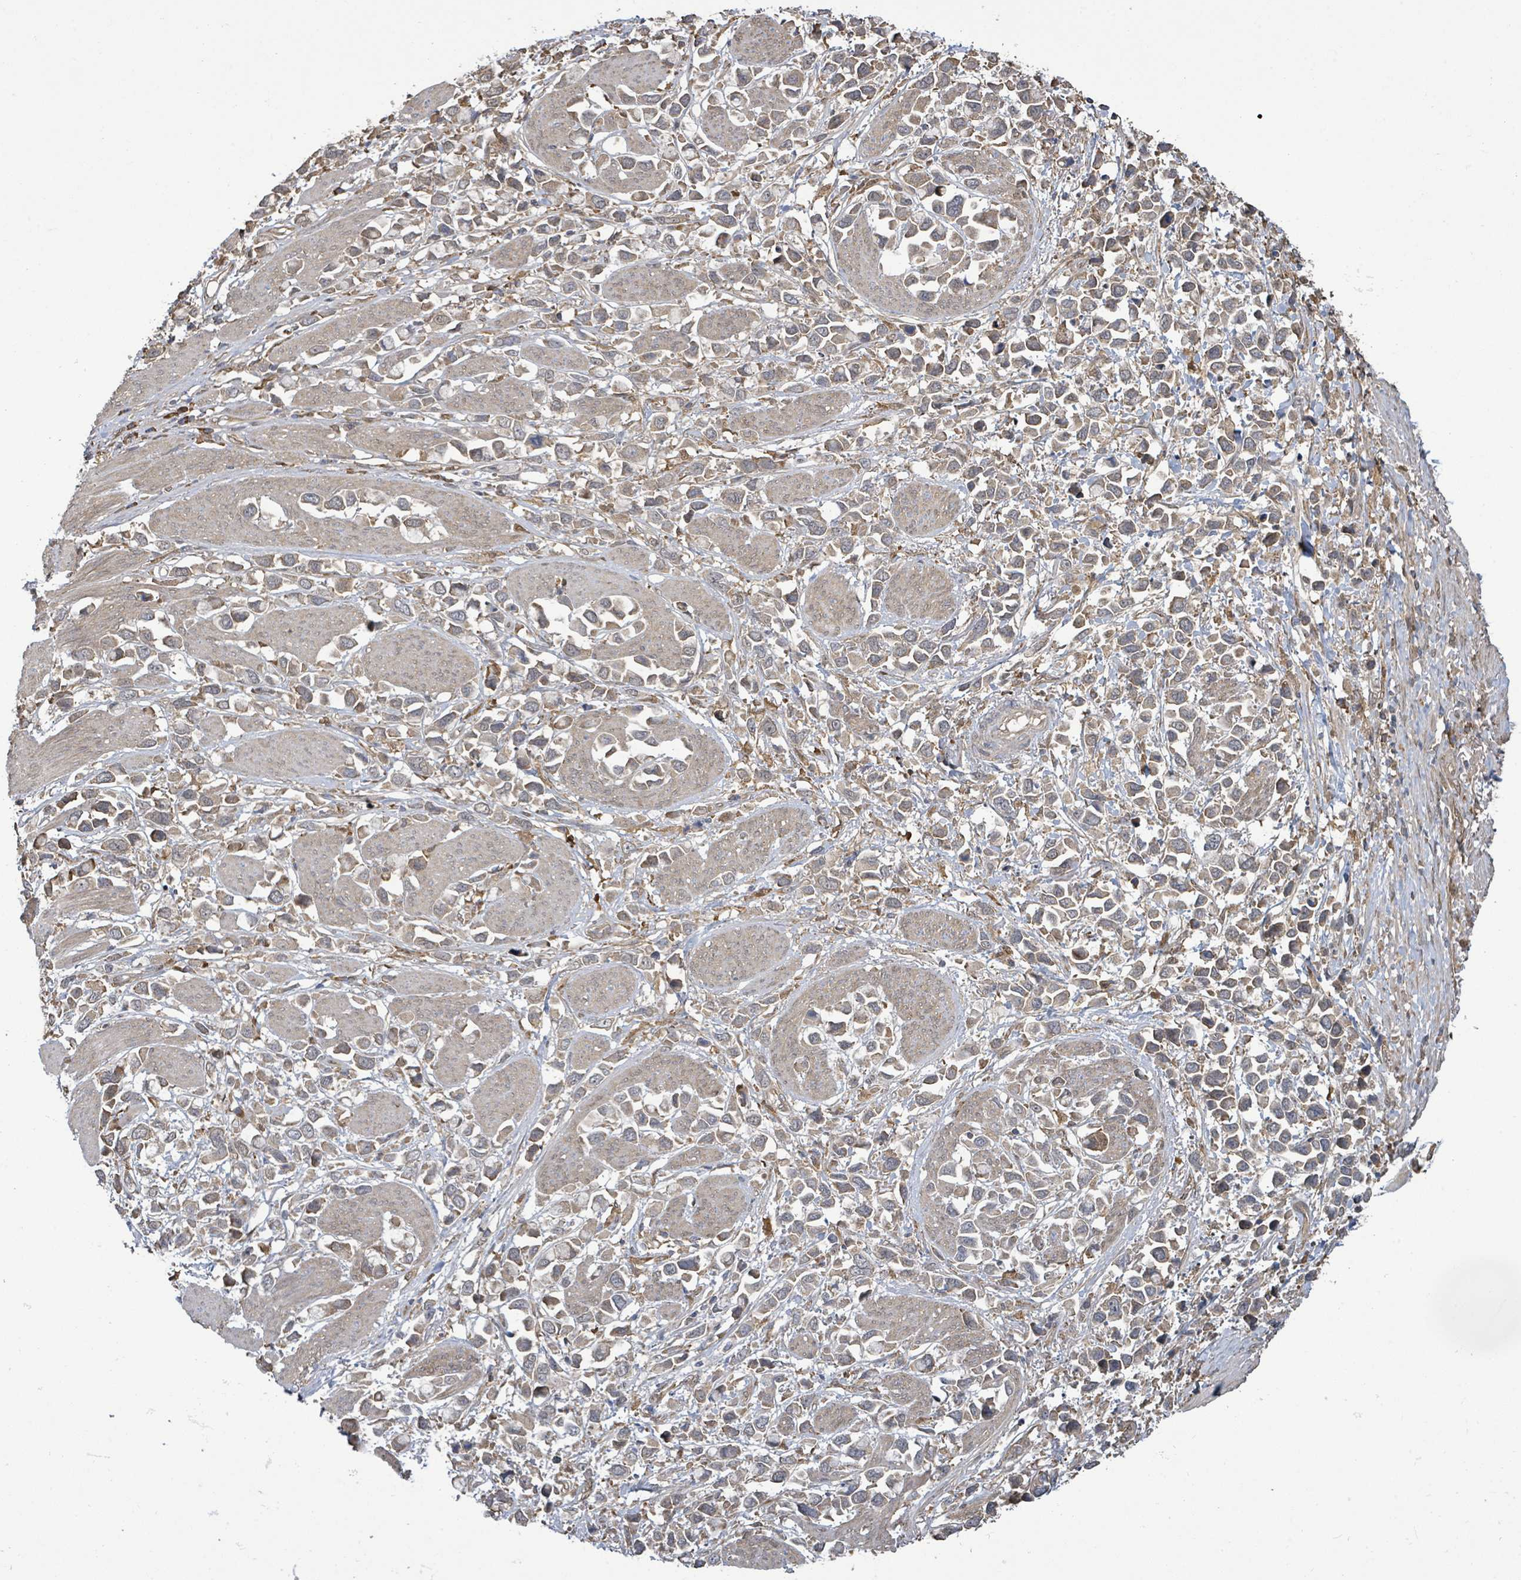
{"staining": {"intensity": "moderate", "quantity": ">75%", "location": "cytoplasmic/membranous"}, "tissue": "stomach cancer", "cell_type": "Tumor cells", "image_type": "cancer", "snomed": [{"axis": "morphology", "description": "Adenocarcinoma, NOS"}, {"axis": "topography", "description": "Stomach"}], "caption": "Immunohistochemistry (DAB (3,3'-diaminobenzidine)) staining of stomach adenocarcinoma exhibits moderate cytoplasmic/membranous protein expression in approximately >75% of tumor cells.", "gene": "ARPIN", "patient": {"sex": "female", "age": 81}}